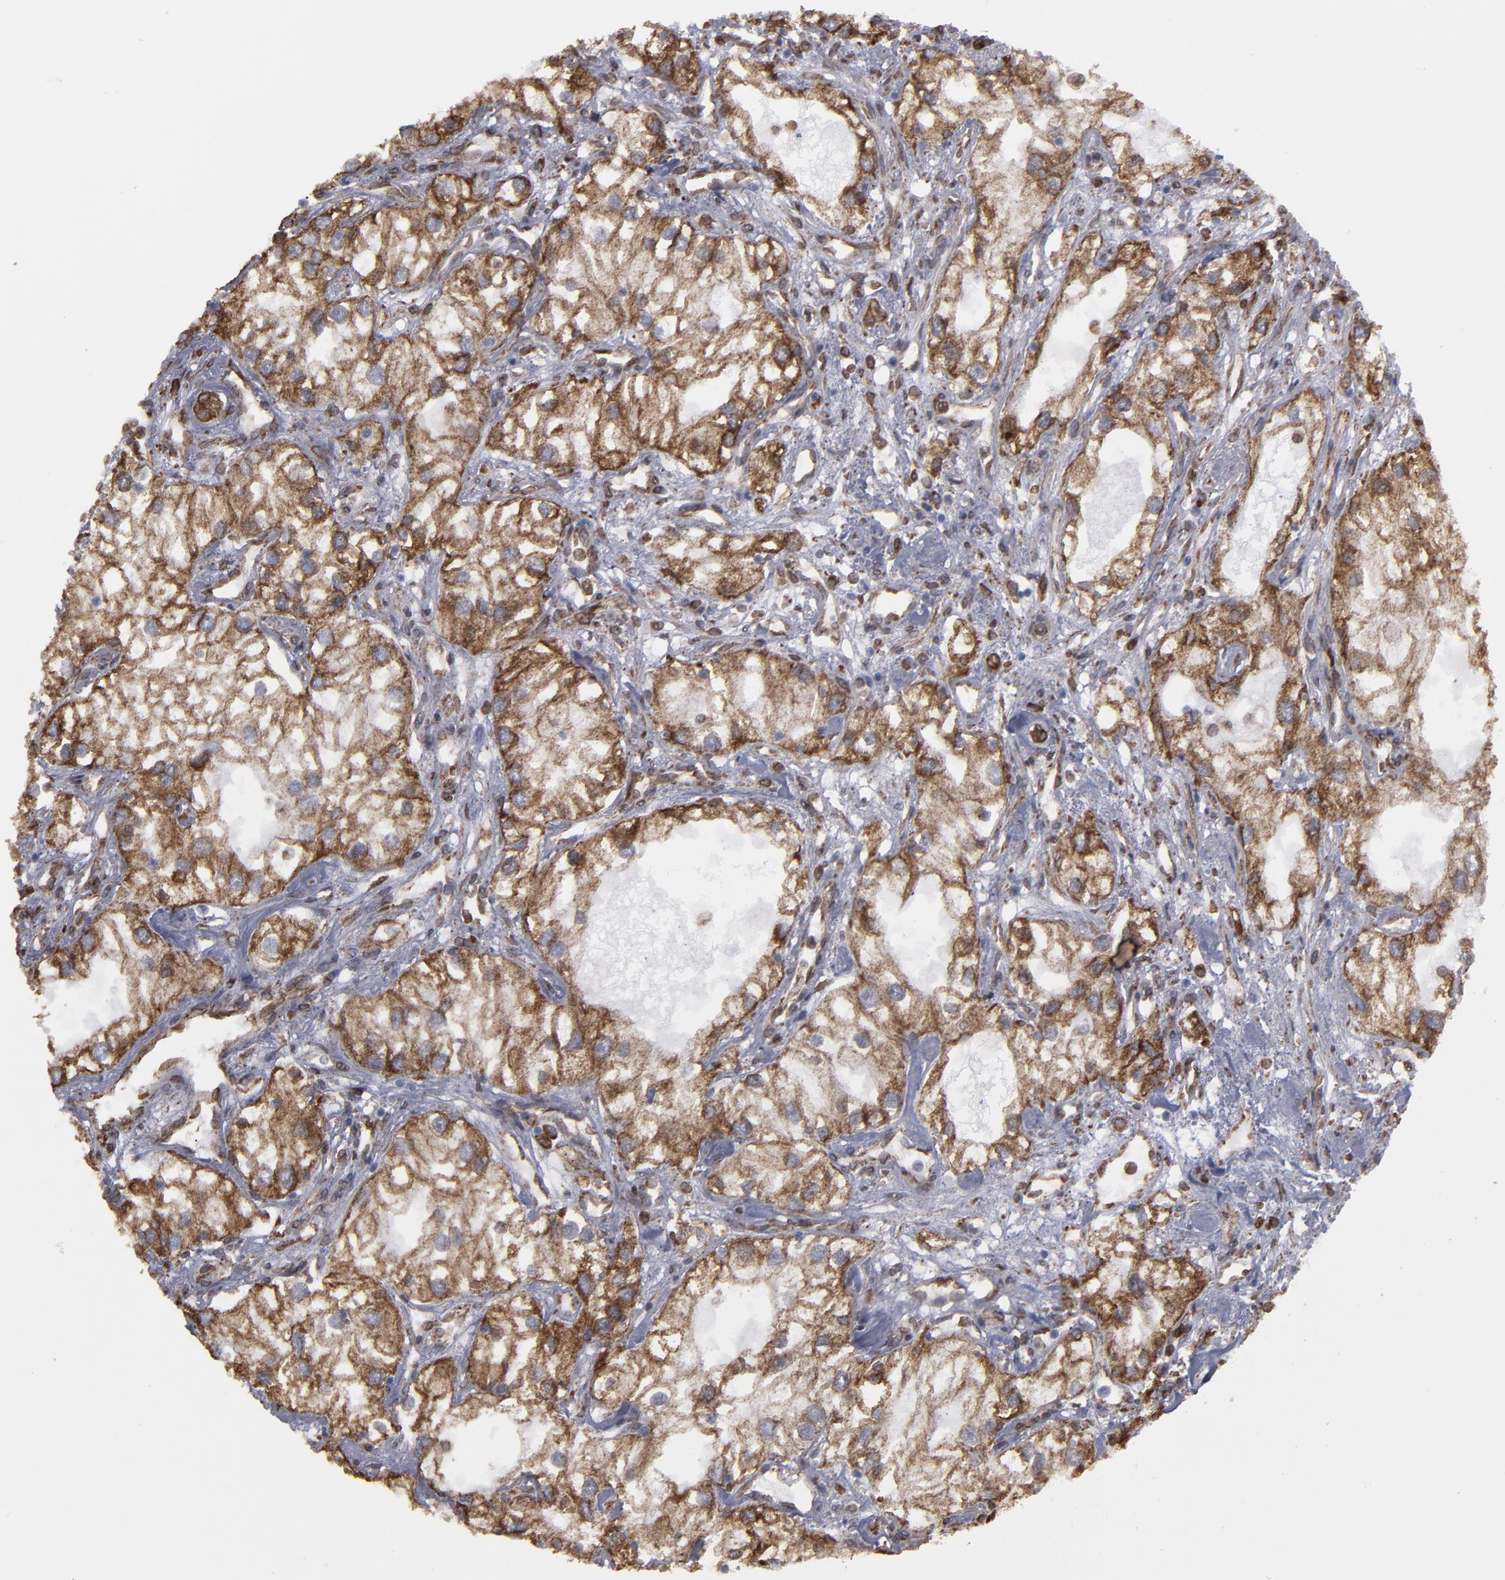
{"staining": {"intensity": "strong", "quantity": ">75%", "location": "cytoplasmic/membranous"}, "tissue": "renal cancer", "cell_type": "Tumor cells", "image_type": "cancer", "snomed": [{"axis": "morphology", "description": "Adenocarcinoma, NOS"}, {"axis": "topography", "description": "Kidney"}], "caption": "Protein expression analysis of human renal adenocarcinoma reveals strong cytoplasmic/membranous expression in about >75% of tumor cells.", "gene": "ERLIN2", "patient": {"sex": "male", "age": 57}}